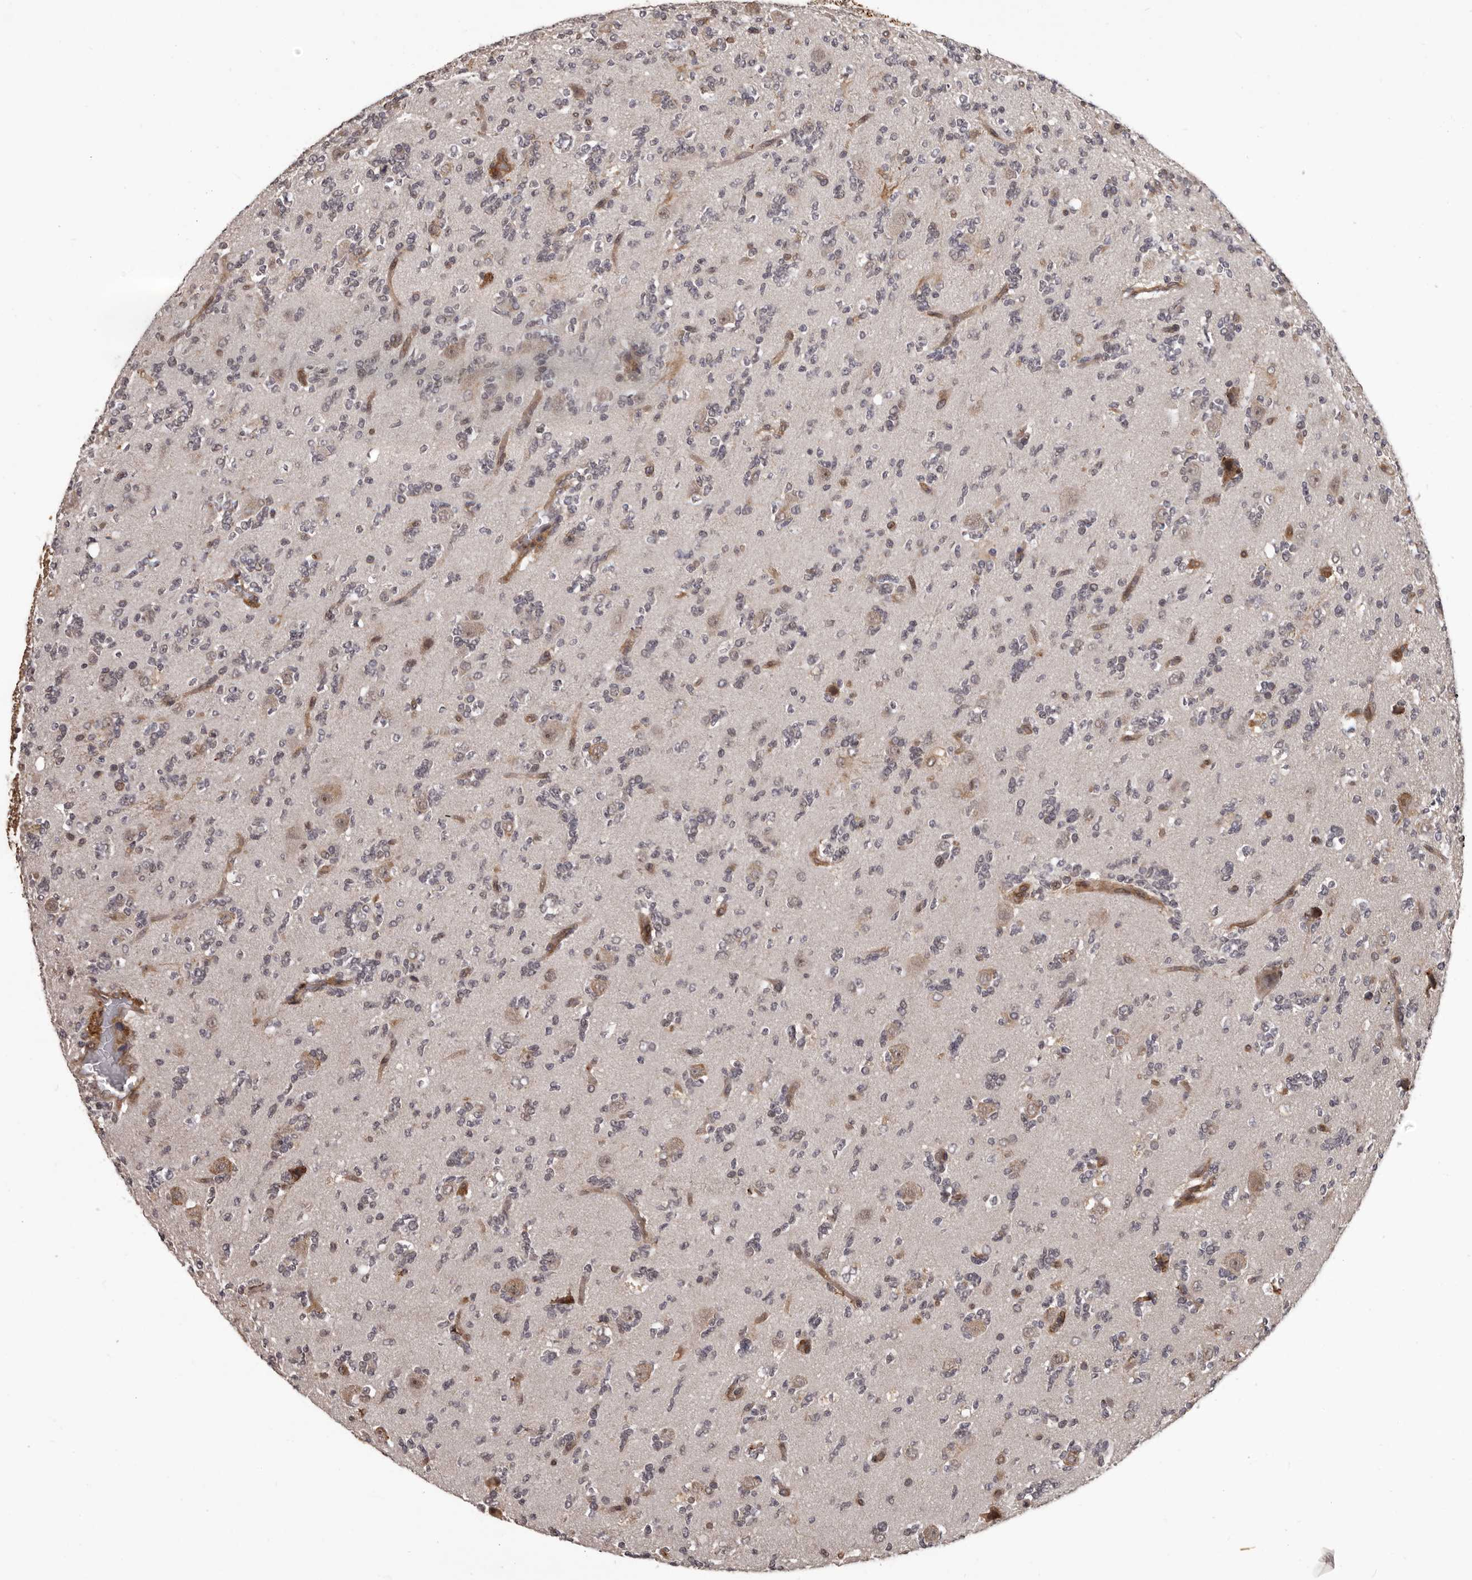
{"staining": {"intensity": "negative", "quantity": "none", "location": "none"}, "tissue": "glioma", "cell_type": "Tumor cells", "image_type": "cancer", "snomed": [{"axis": "morphology", "description": "Glioma, malignant, High grade"}, {"axis": "topography", "description": "Brain"}], "caption": "High magnification brightfield microscopy of malignant high-grade glioma stained with DAB (brown) and counterstained with hematoxylin (blue): tumor cells show no significant staining.", "gene": "SLITRK6", "patient": {"sex": "female", "age": 62}}